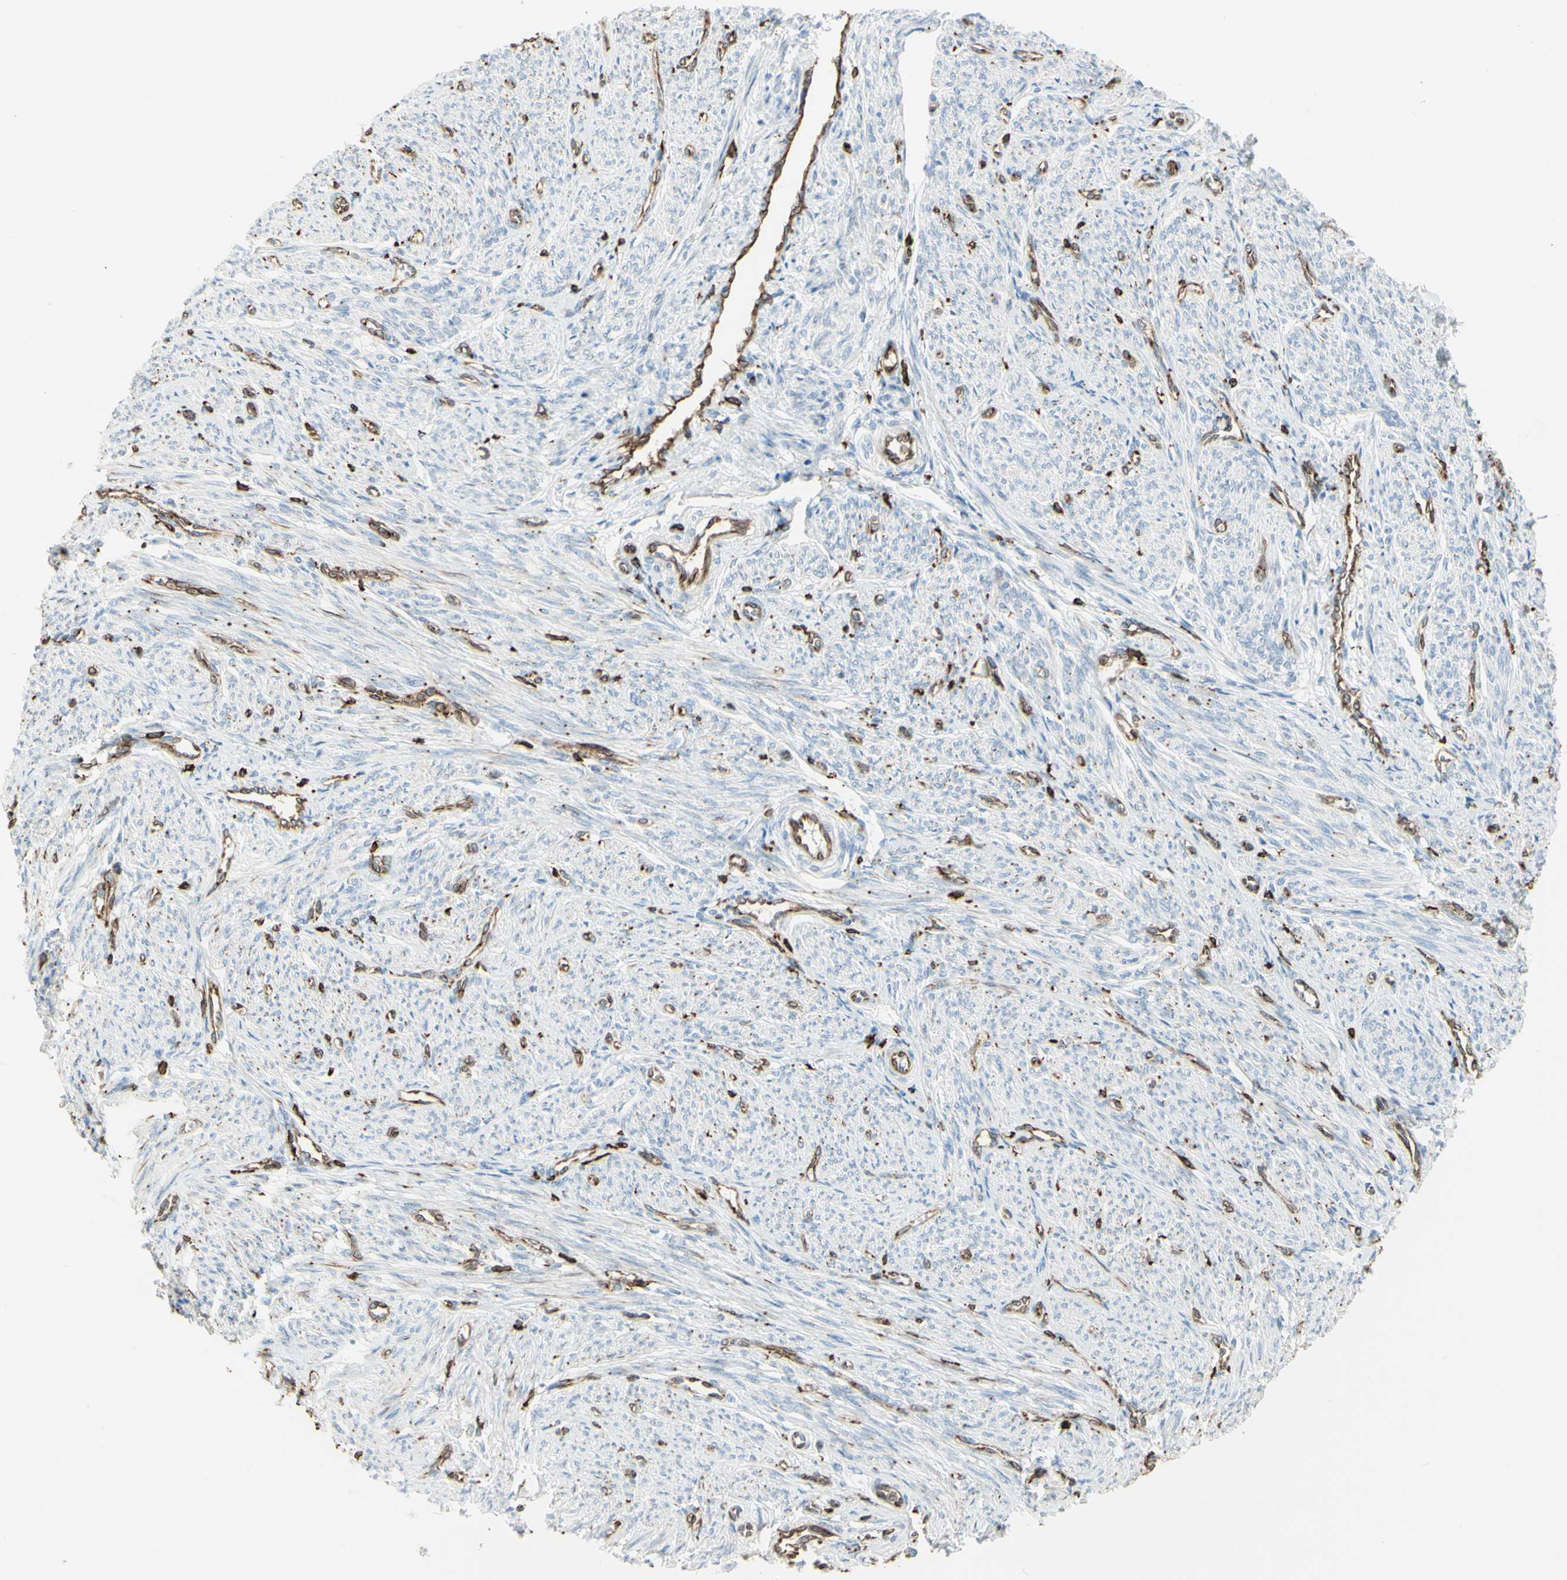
{"staining": {"intensity": "negative", "quantity": "none", "location": "none"}, "tissue": "smooth muscle", "cell_type": "Smooth muscle cells", "image_type": "normal", "snomed": [{"axis": "morphology", "description": "Normal tissue, NOS"}, {"axis": "topography", "description": "Smooth muscle"}], "caption": "Immunohistochemistry micrograph of normal human smooth muscle stained for a protein (brown), which shows no expression in smooth muscle cells.", "gene": "CD74", "patient": {"sex": "female", "age": 65}}